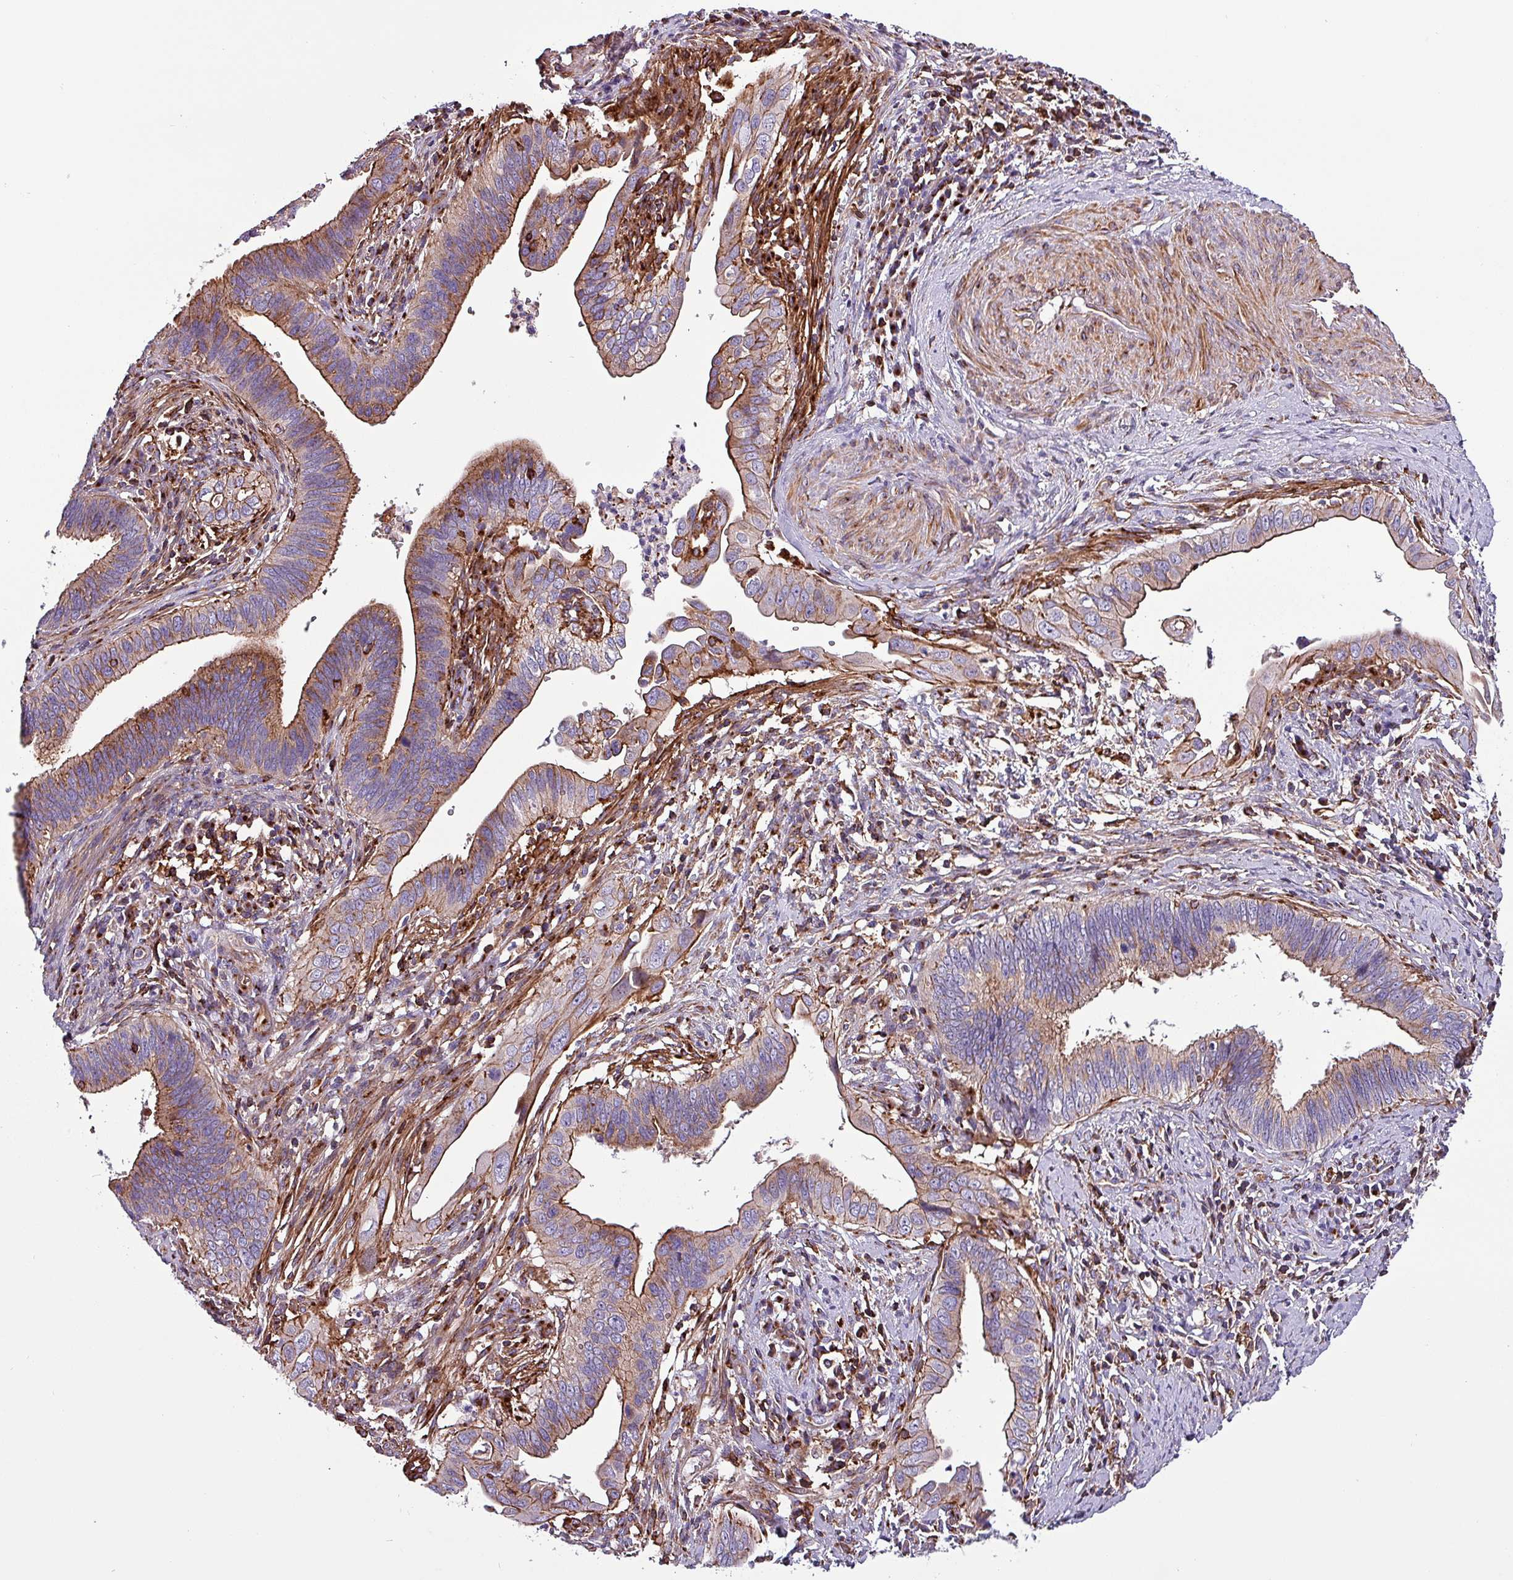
{"staining": {"intensity": "moderate", "quantity": ">75%", "location": "cytoplasmic/membranous"}, "tissue": "cervical cancer", "cell_type": "Tumor cells", "image_type": "cancer", "snomed": [{"axis": "morphology", "description": "Adenocarcinoma, NOS"}, {"axis": "topography", "description": "Cervix"}], "caption": "A histopathology image of cervical cancer (adenocarcinoma) stained for a protein exhibits moderate cytoplasmic/membranous brown staining in tumor cells. (brown staining indicates protein expression, while blue staining denotes nuclei).", "gene": "VAMP4", "patient": {"sex": "female", "age": 42}}